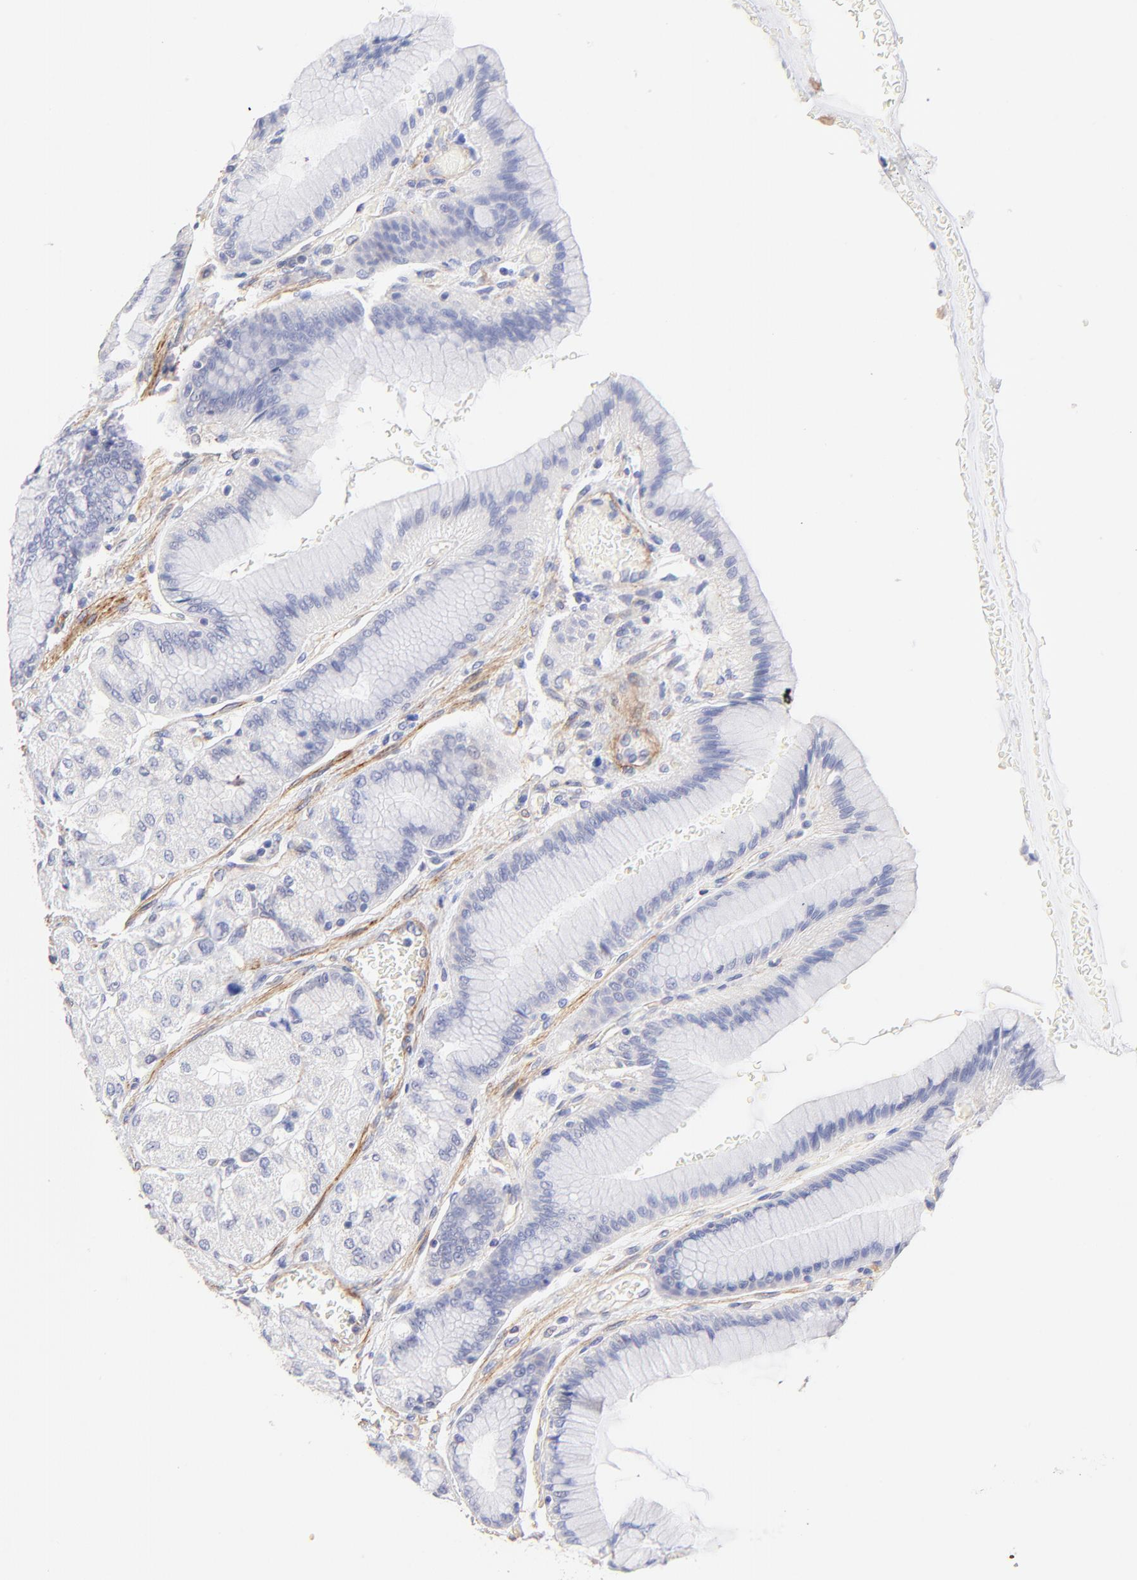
{"staining": {"intensity": "weak", "quantity": "<25%", "location": "nuclear"}, "tissue": "stomach", "cell_type": "Glandular cells", "image_type": "normal", "snomed": [{"axis": "morphology", "description": "Normal tissue, NOS"}, {"axis": "morphology", "description": "Adenocarcinoma, NOS"}, {"axis": "topography", "description": "Stomach"}, {"axis": "topography", "description": "Stomach, lower"}], "caption": "Immunohistochemical staining of unremarkable human stomach displays no significant positivity in glandular cells. (DAB (3,3'-diaminobenzidine) immunohistochemistry visualized using brightfield microscopy, high magnification).", "gene": "ACTRT1", "patient": {"sex": "female", "age": 65}}